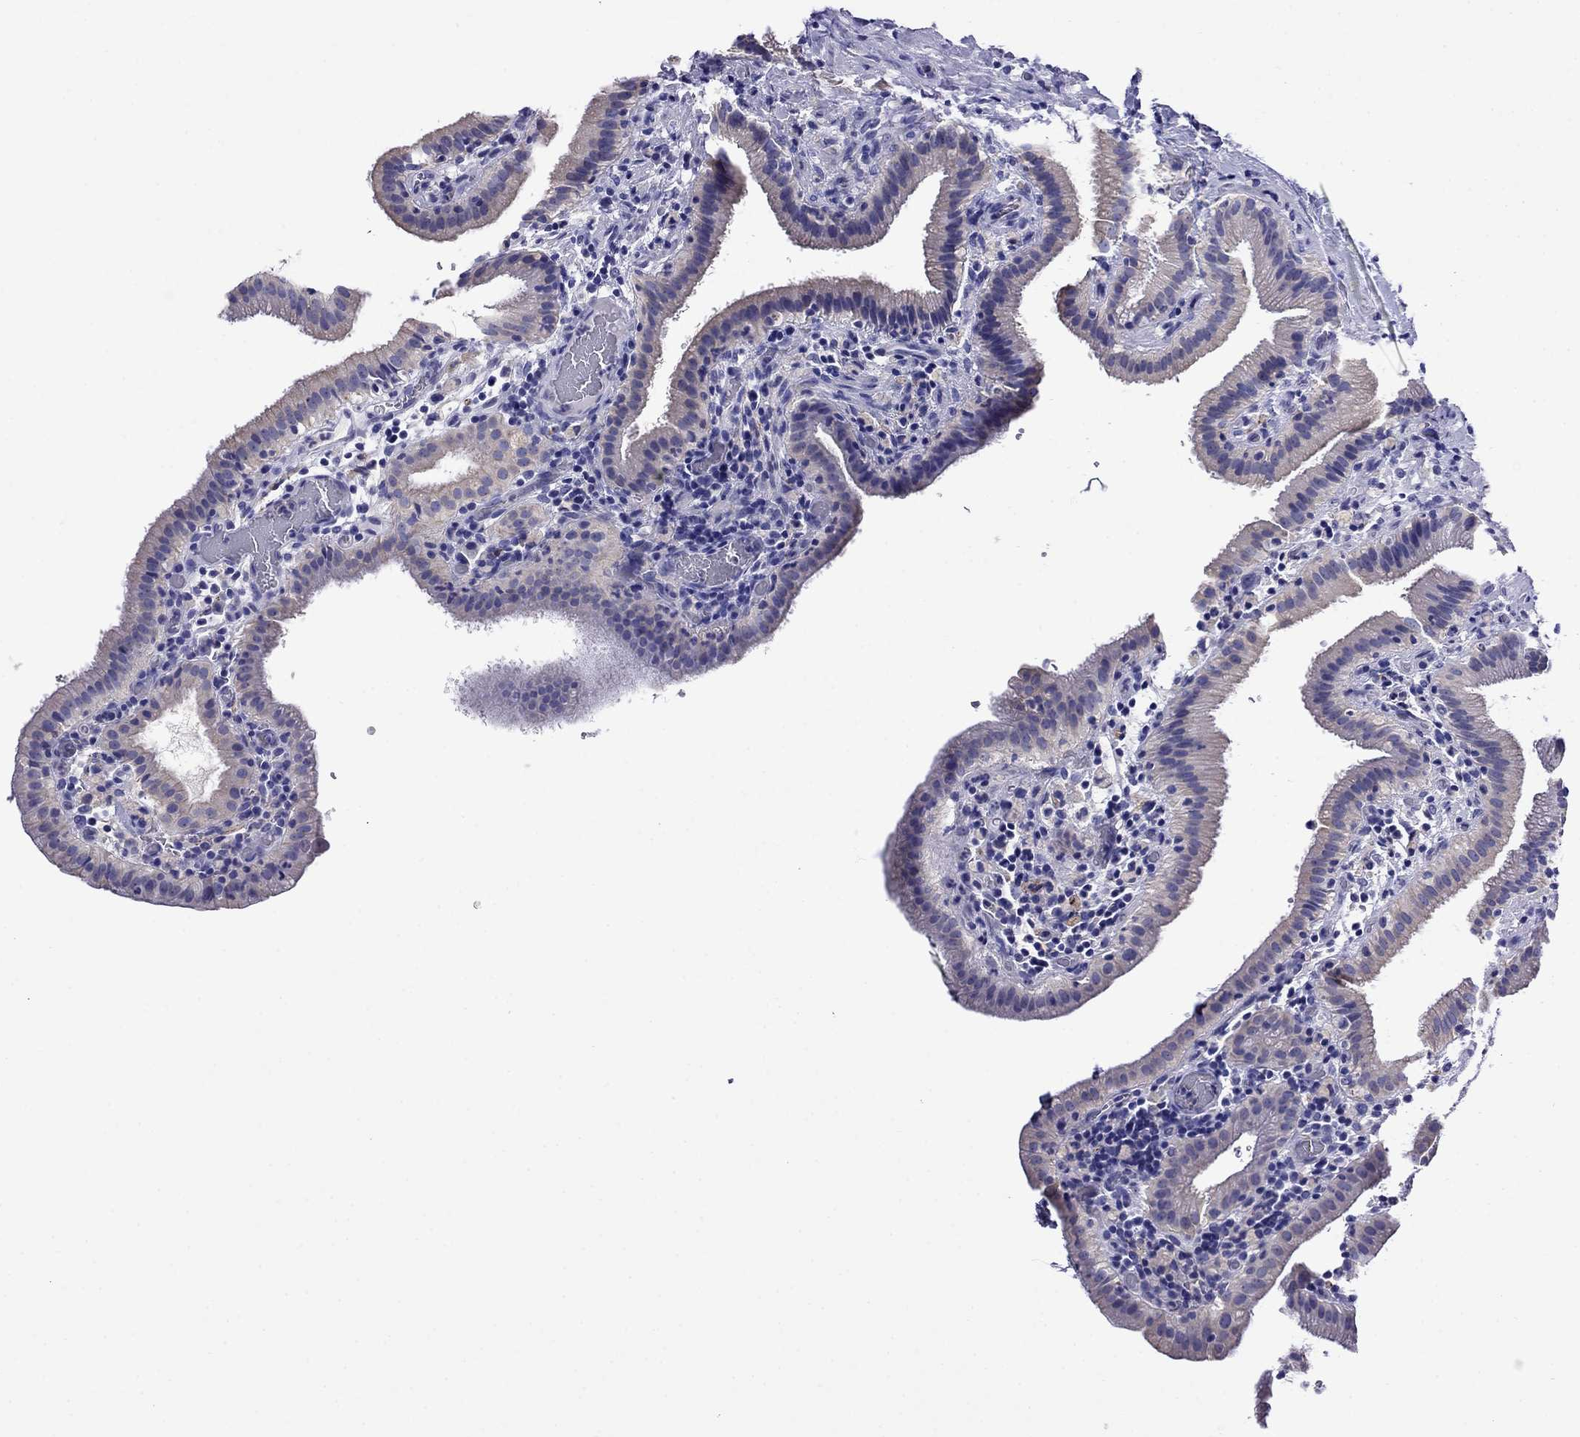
{"staining": {"intensity": "weak", "quantity": "<25%", "location": "cytoplasmic/membranous"}, "tissue": "gallbladder", "cell_type": "Glandular cells", "image_type": "normal", "snomed": [{"axis": "morphology", "description": "Normal tissue, NOS"}, {"axis": "topography", "description": "Gallbladder"}], "caption": "IHC micrograph of normal gallbladder: gallbladder stained with DAB displays no significant protein expression in glandular cells.", "gene": "SCG2", "patient": {"sex": "male", "age": 62}}